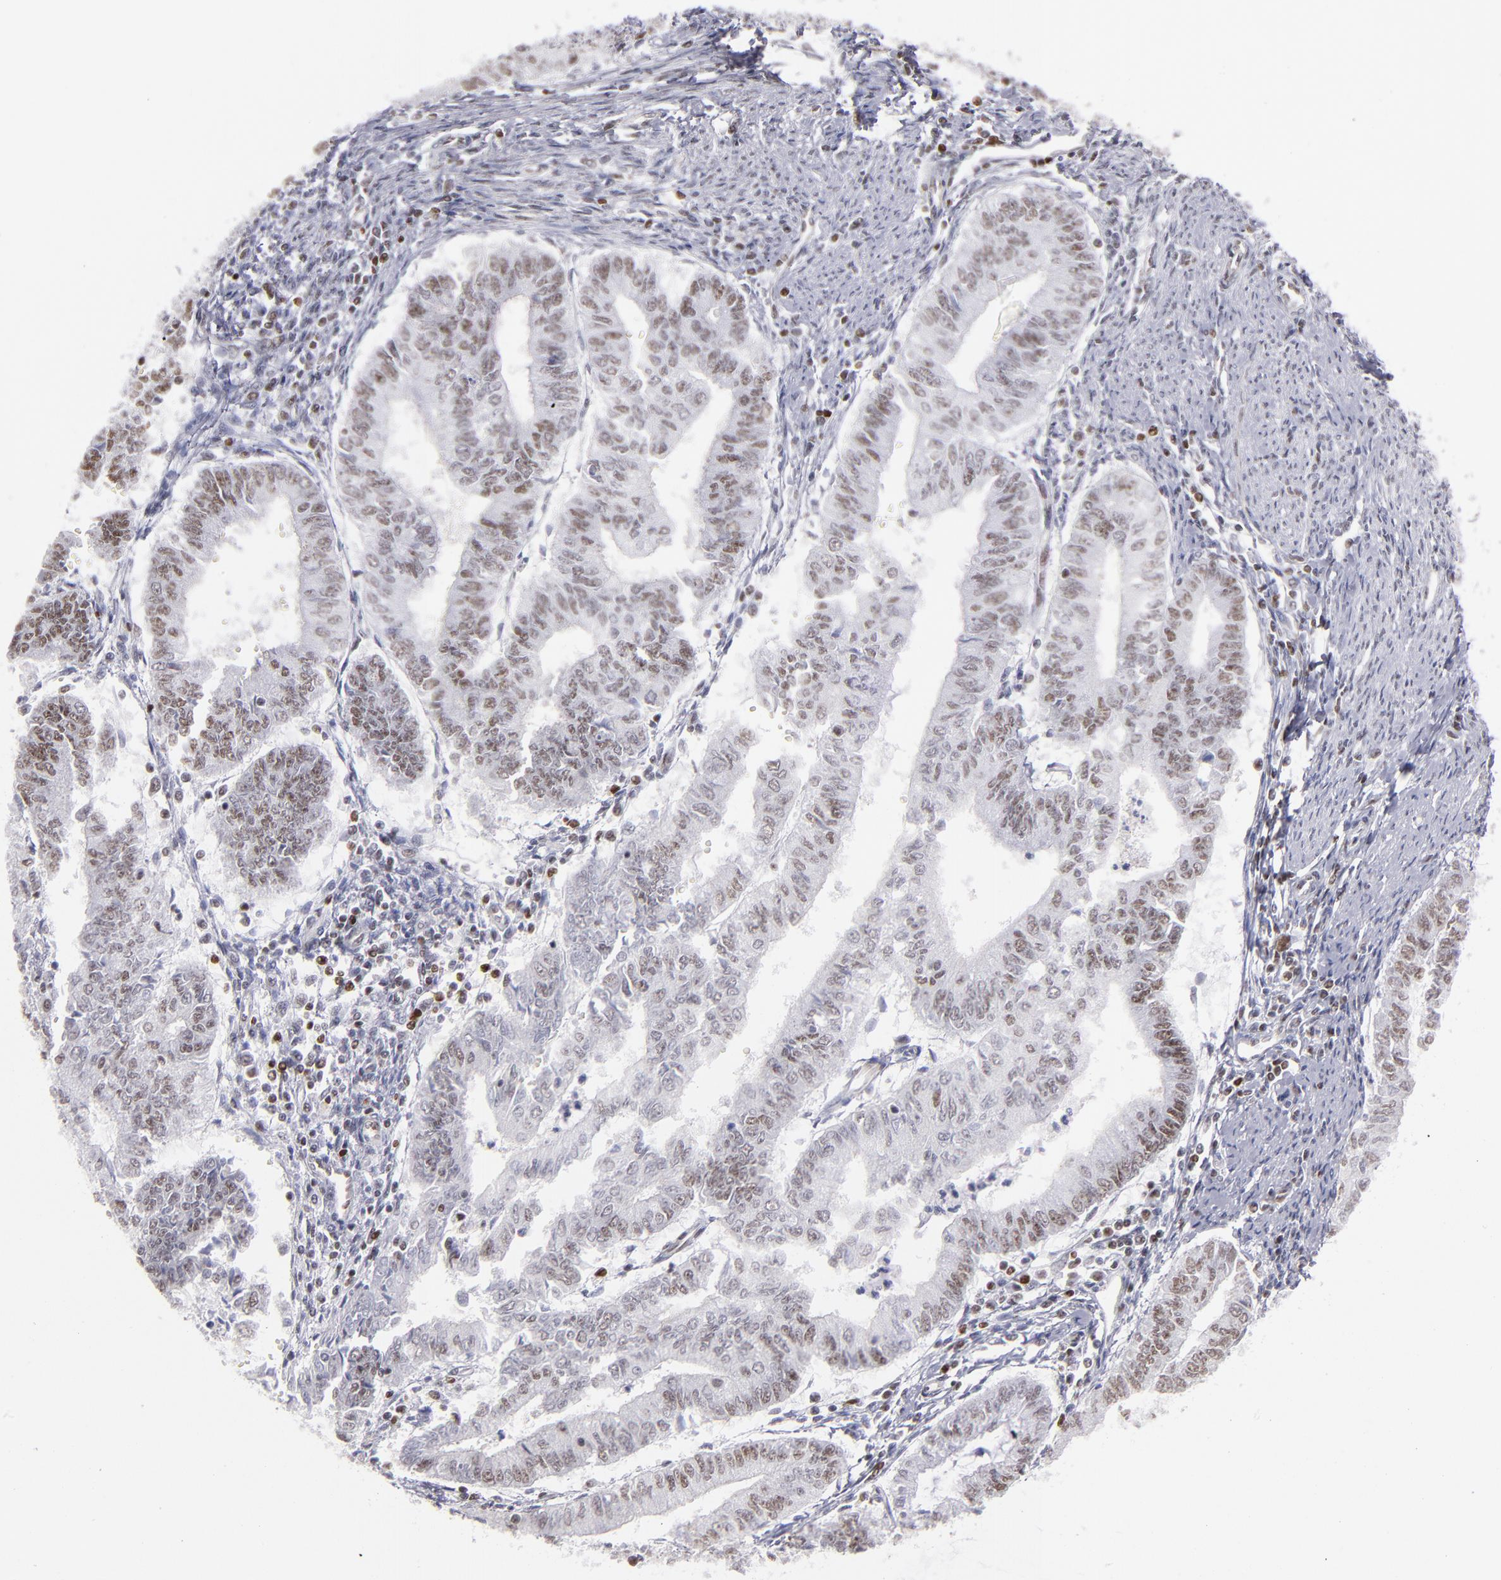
{"staining": {"intensity": "weak", "quantity": "25%-75%", "location": "nuclear"}, "tissue": "endometrial cancer", "cell_type": "Tumor cells", "image_type": "cancer", "snomed": [{"axis": "morphology", "description": "Adenocarcinoma, NOS"}, {"axis": "topography", "description": "Endometrium"}], "caption": "Immunohistochemistry photomicrograph of endometrial cancer (adenocarcinoma) stained for a protein (brown), which demonstrates low levels of weak nuclear expression in about 25%-75% of tumor cells.", "gene": "TERF2", "patient": {"sex": "female", "age": 66}}